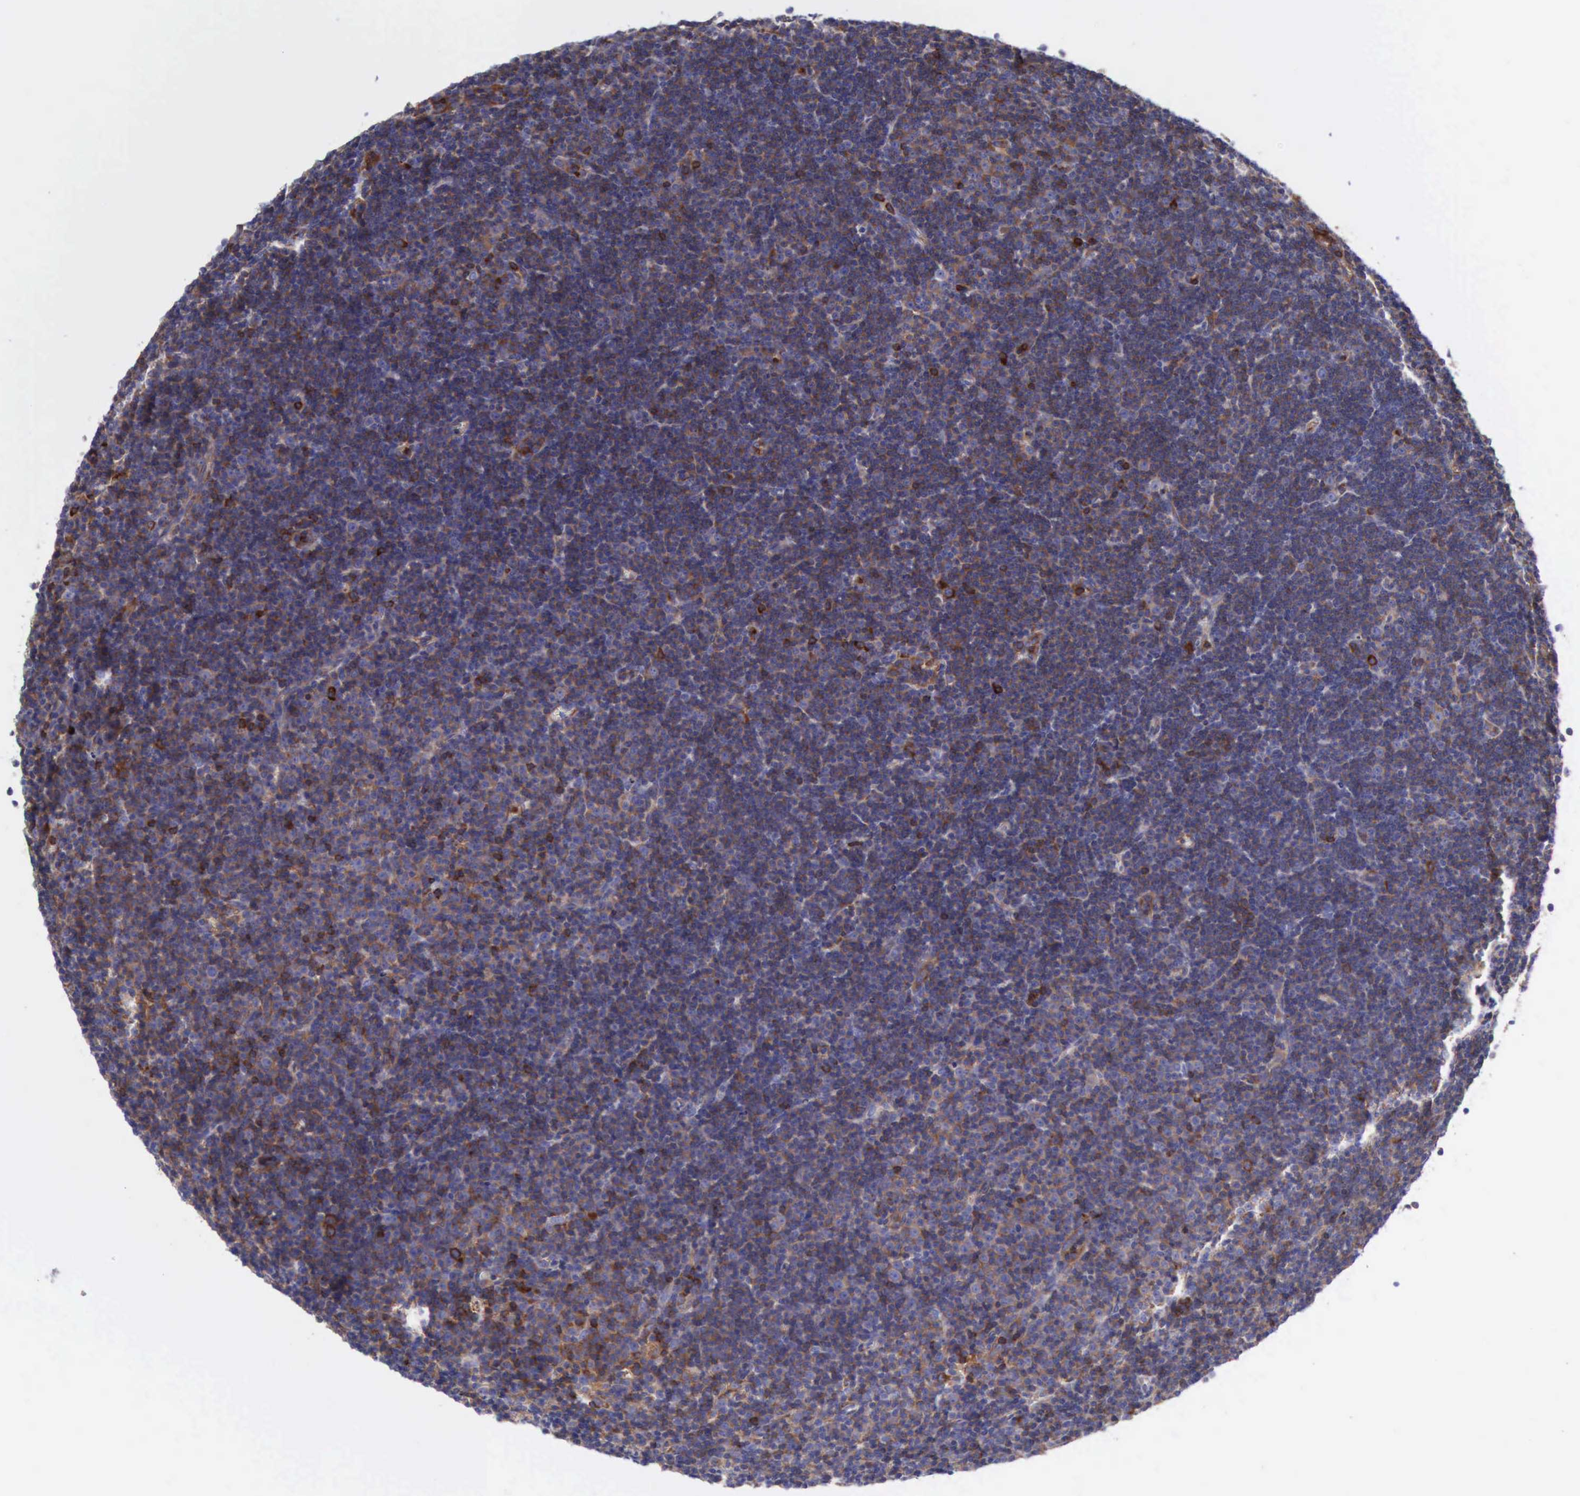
{"staining": {"intensity": "weak", "quantity": ">75%", "location": "cytoplasmic/membranous"}, "tissue": "lymphoma", "cell_type": "Tumor cells", "image_type": "cancer", "snomed": [{"axis": "morphology", "description": "Malignant lymphoma, non-Hodgkin's type, Low grade"}, {"axis": "topography", "description": "Lymph node"}], "caption": "Tumor cells demonstrate low levels of weak cytoplasmic/membranous staining in about >75% of cells in lymphoma.", "gene": "FLNA", "patient": {"sex": "male", "age": 57}}